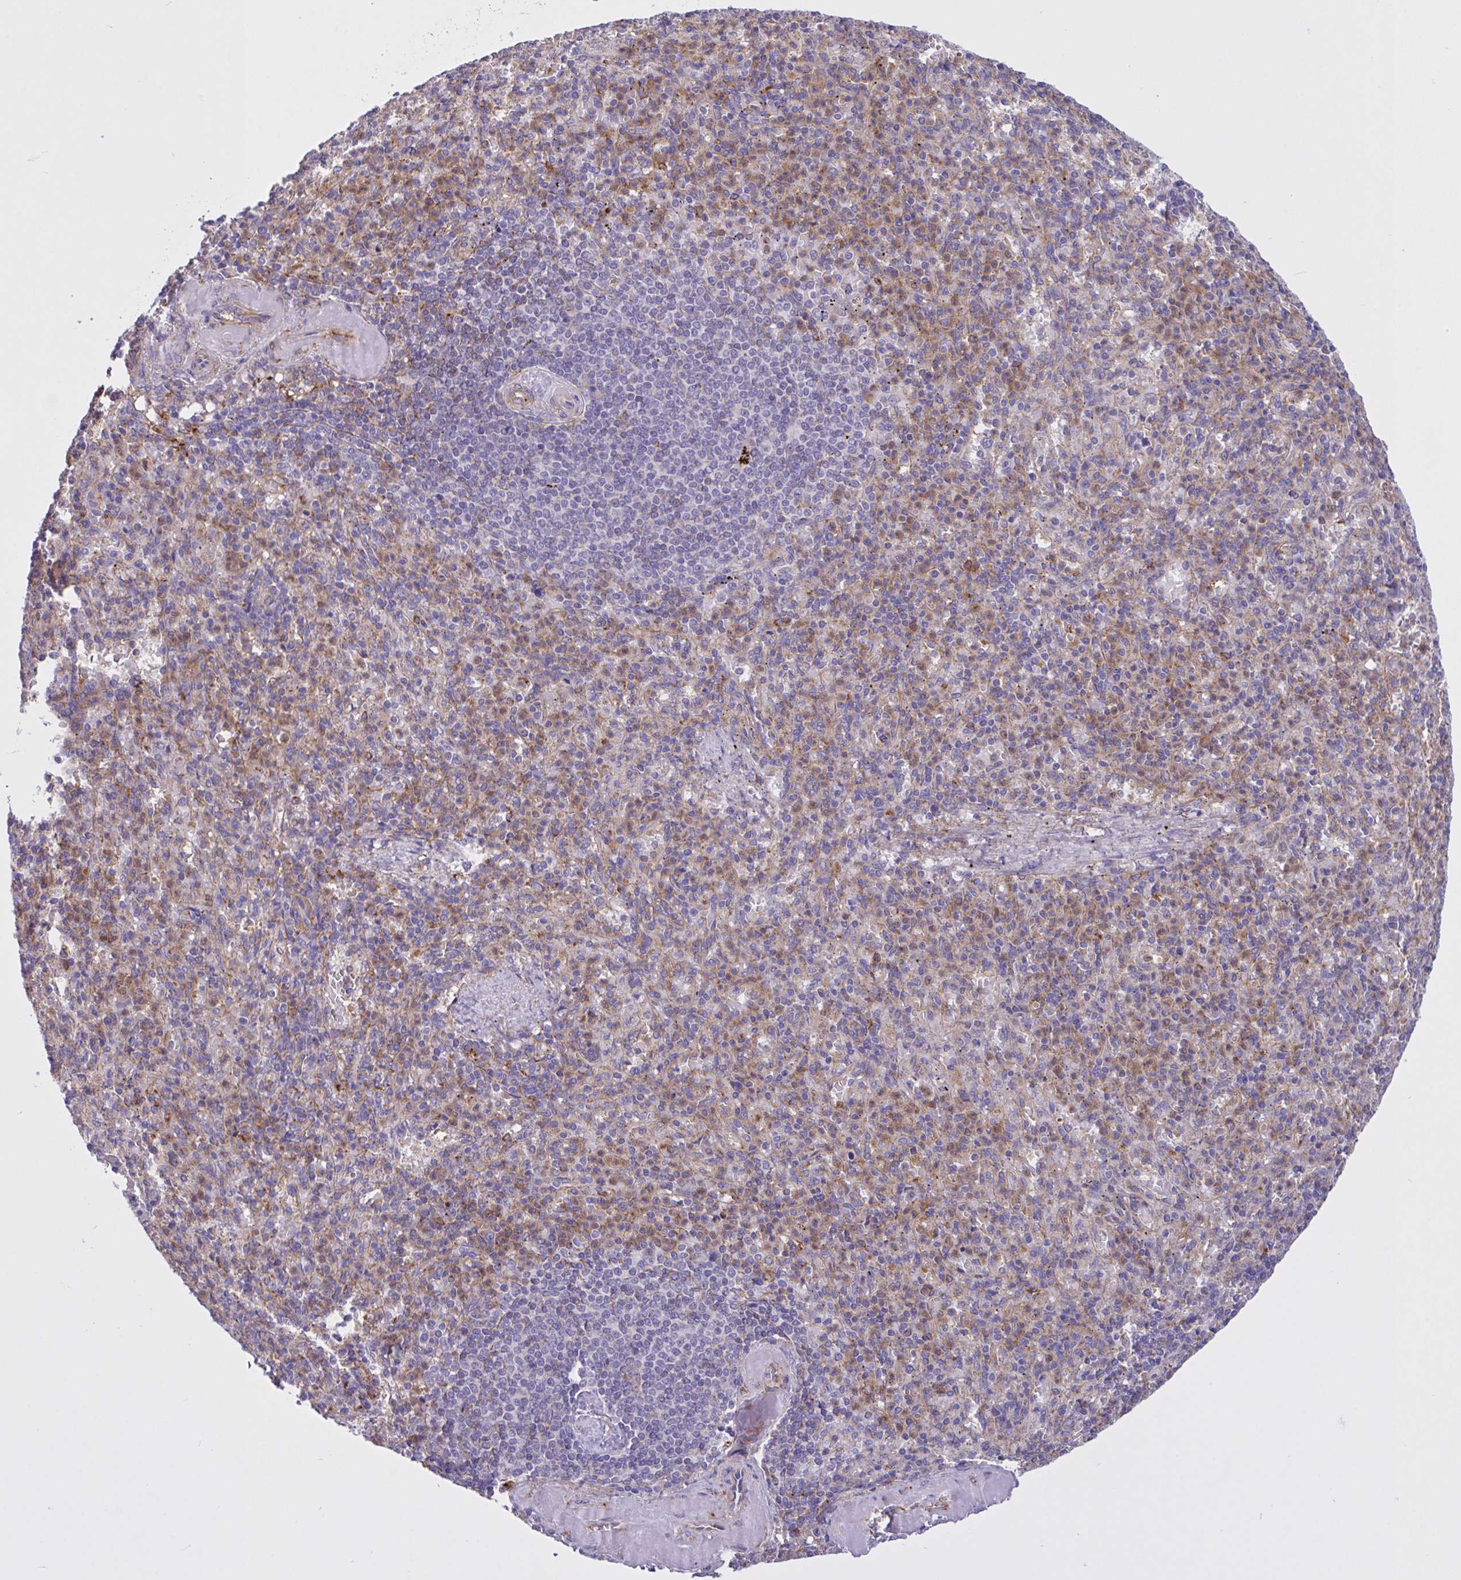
{"staining": {"intensity": "moderate", "quantity": "<25%", "location": "cytoplasmic/membranous"}, "tissue": "spleen", "cell_type": "Cells in red pulp", "image_type": "normal", "snomed": [{"axis": "morphology", "description": "Normal tissue, NOS"}, {"axis": "topography", "description": "Spleen"}], "caption": "Cells in red pulp show low levels of moderate cytoplasmic/membranous expression in about <25% of cells in unremarkable human spleen. (Brightfield microscopy of DAB IHC at high magnification).", "gene": "OR51M1", "patient": {"sex": "female", "age": 74}}